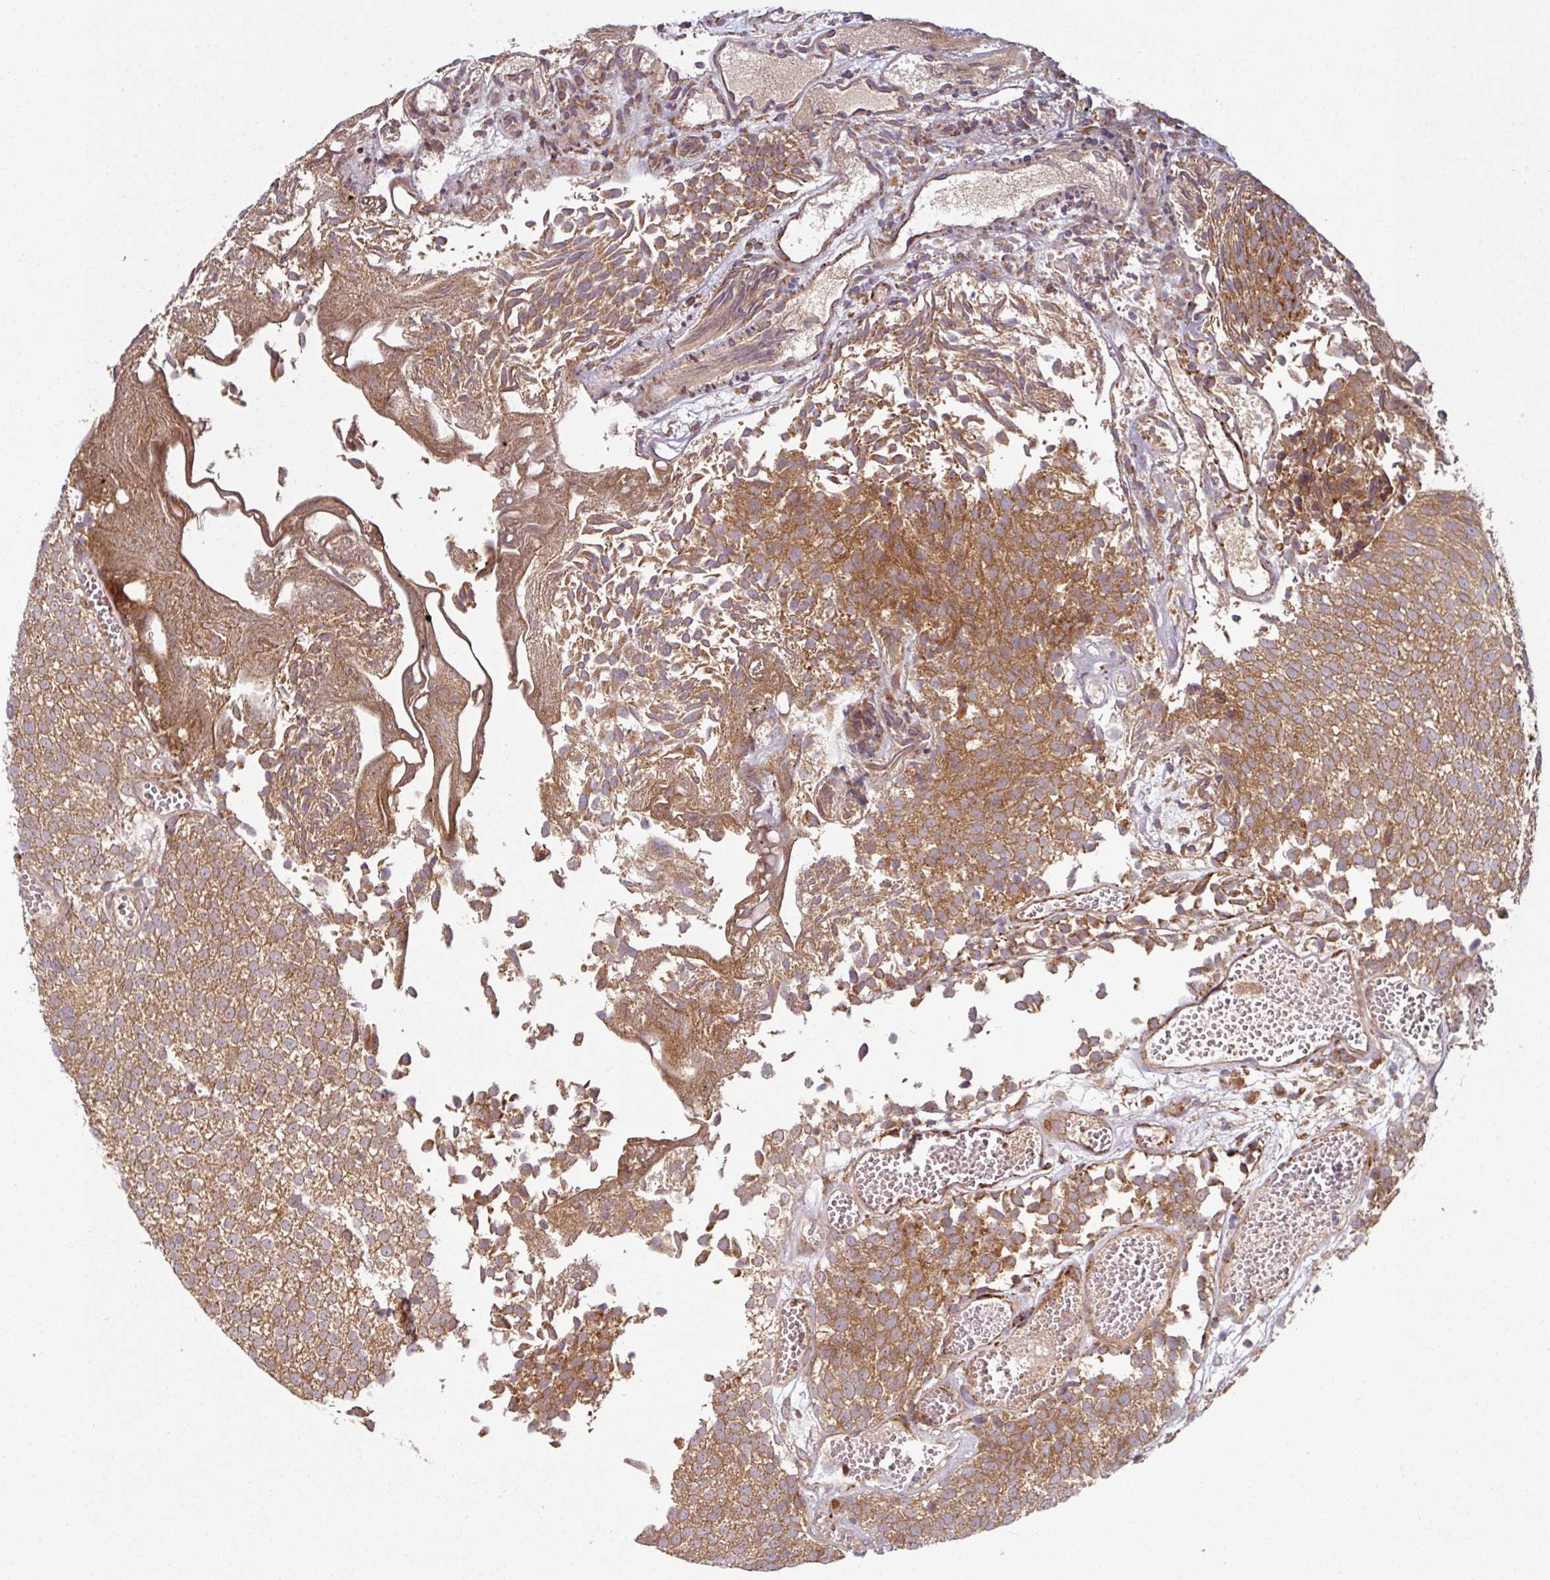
{"staining": {"intensity": "moderate", "quantity": ">75%", "location": "cytoplasmic/membranous"}, "tissue": "urothelial cancer", "cell_type": "Tumor cells", "image_type": "cancer", "snomed": [{"axis": "morphology", "description": "Urothelial carcinoma, Low grade"}, {"axis": "topography", "description": "Urinary bladder"}], "caption": "A photomicrograph showing moderate cytoplasmic/membranous expression in about >75% of tumor cells in urothelial carcinoma (low-grade), as visualized by brown immunohistochemical staining.", "gene": "RAB5A", "patient": {"sex": "female", "age": 79}}